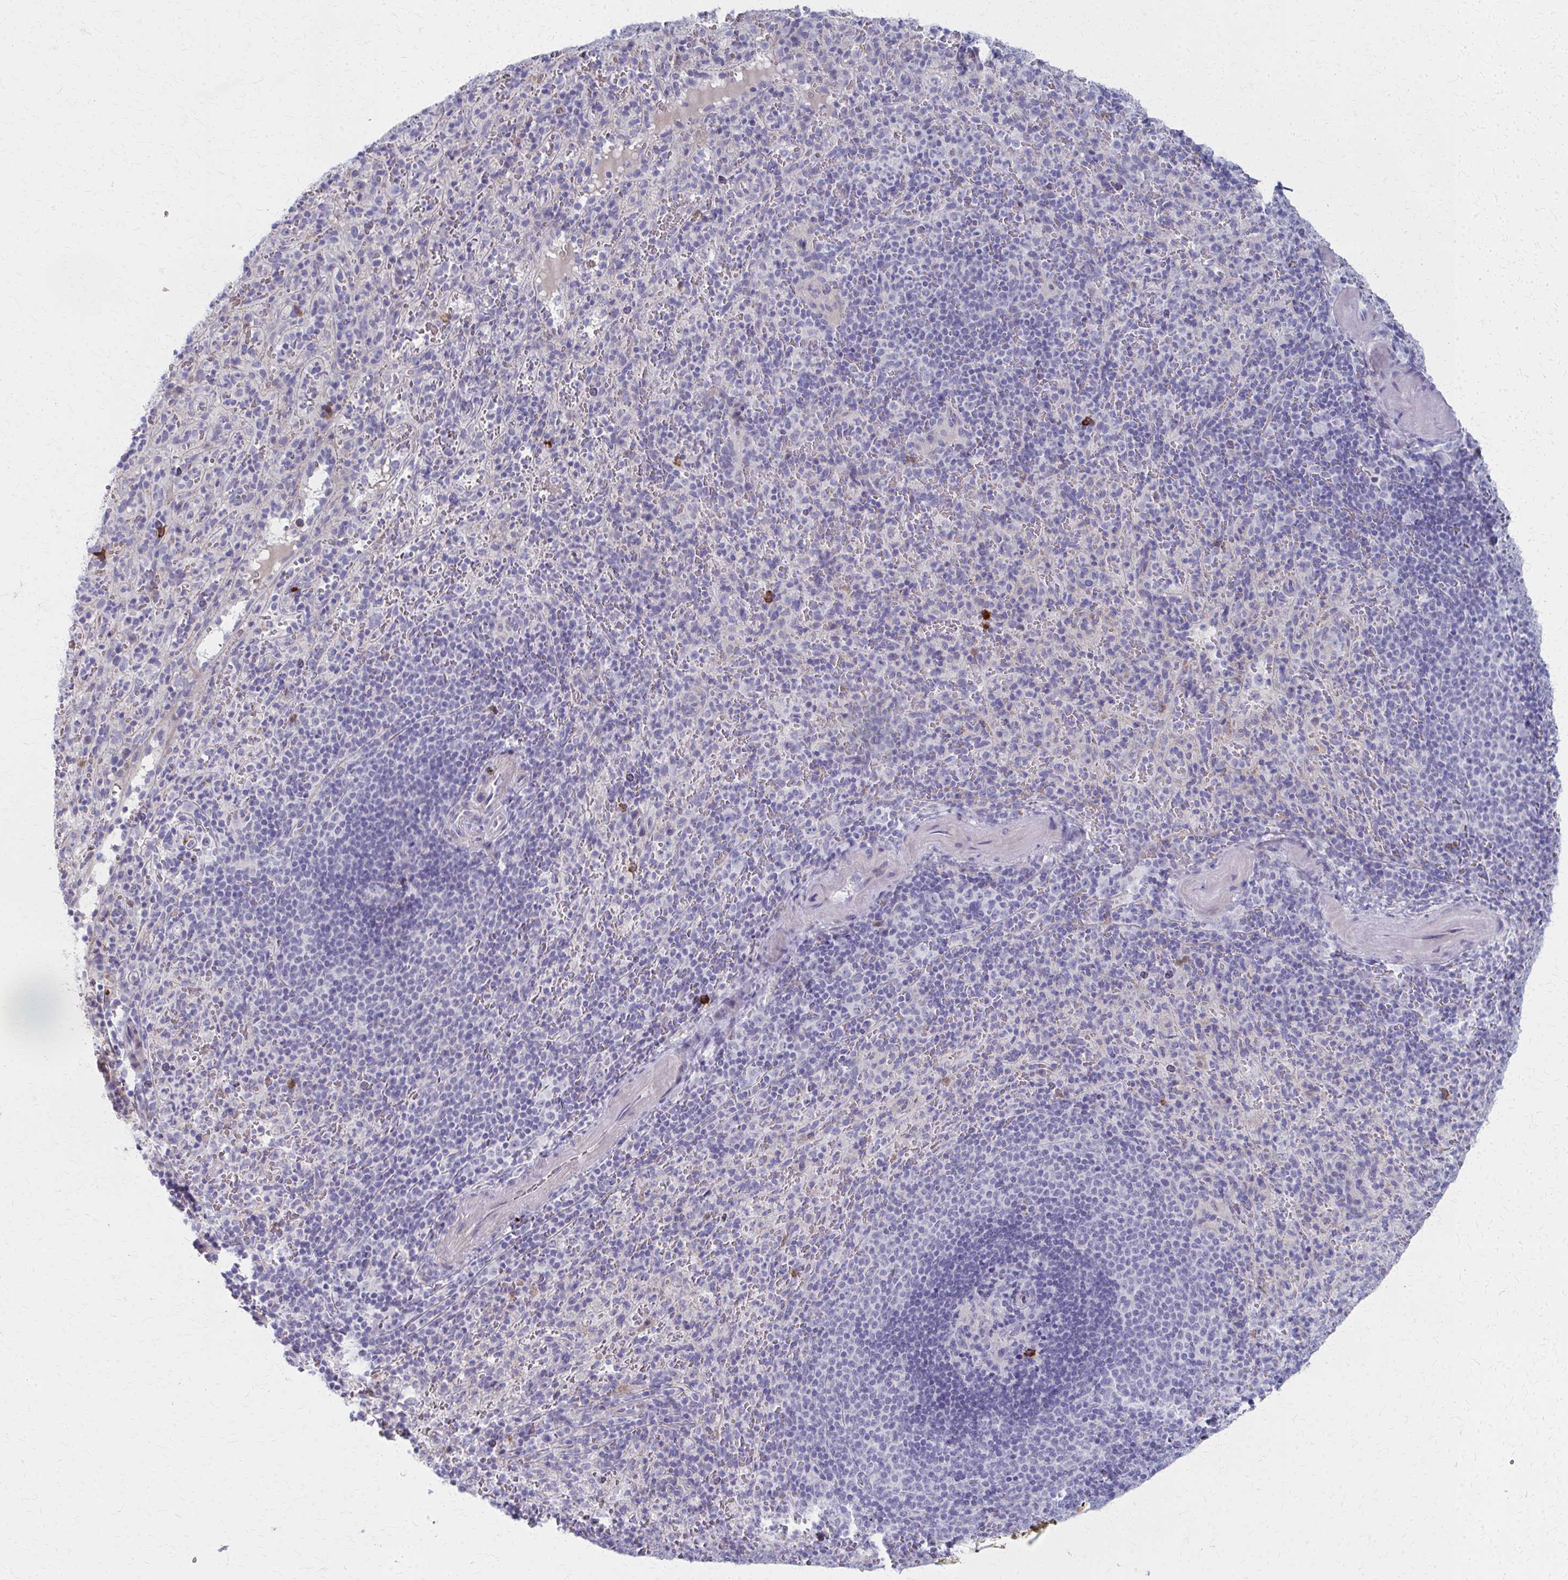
{"staining": {"intensity": "negative", "quantity": "none", "location": "none"}, "tissue": "spleen", "cell_type": "Cells in red pulp", "image_type": "normal", "snomed": [{"axis": "morphology", "description": "Normal tissue, NOS"}, {"axis": "topography", "description": "Spleen"}], "caption": "DAB immunohistochemical staining of normal spleen demonstrates no significant expression in cells in red pulp. (Brightfield microscopy of DAB IHC at high magnification).", "gene": "MS4A2", "patient": {"sex": "male", "age": 57}}